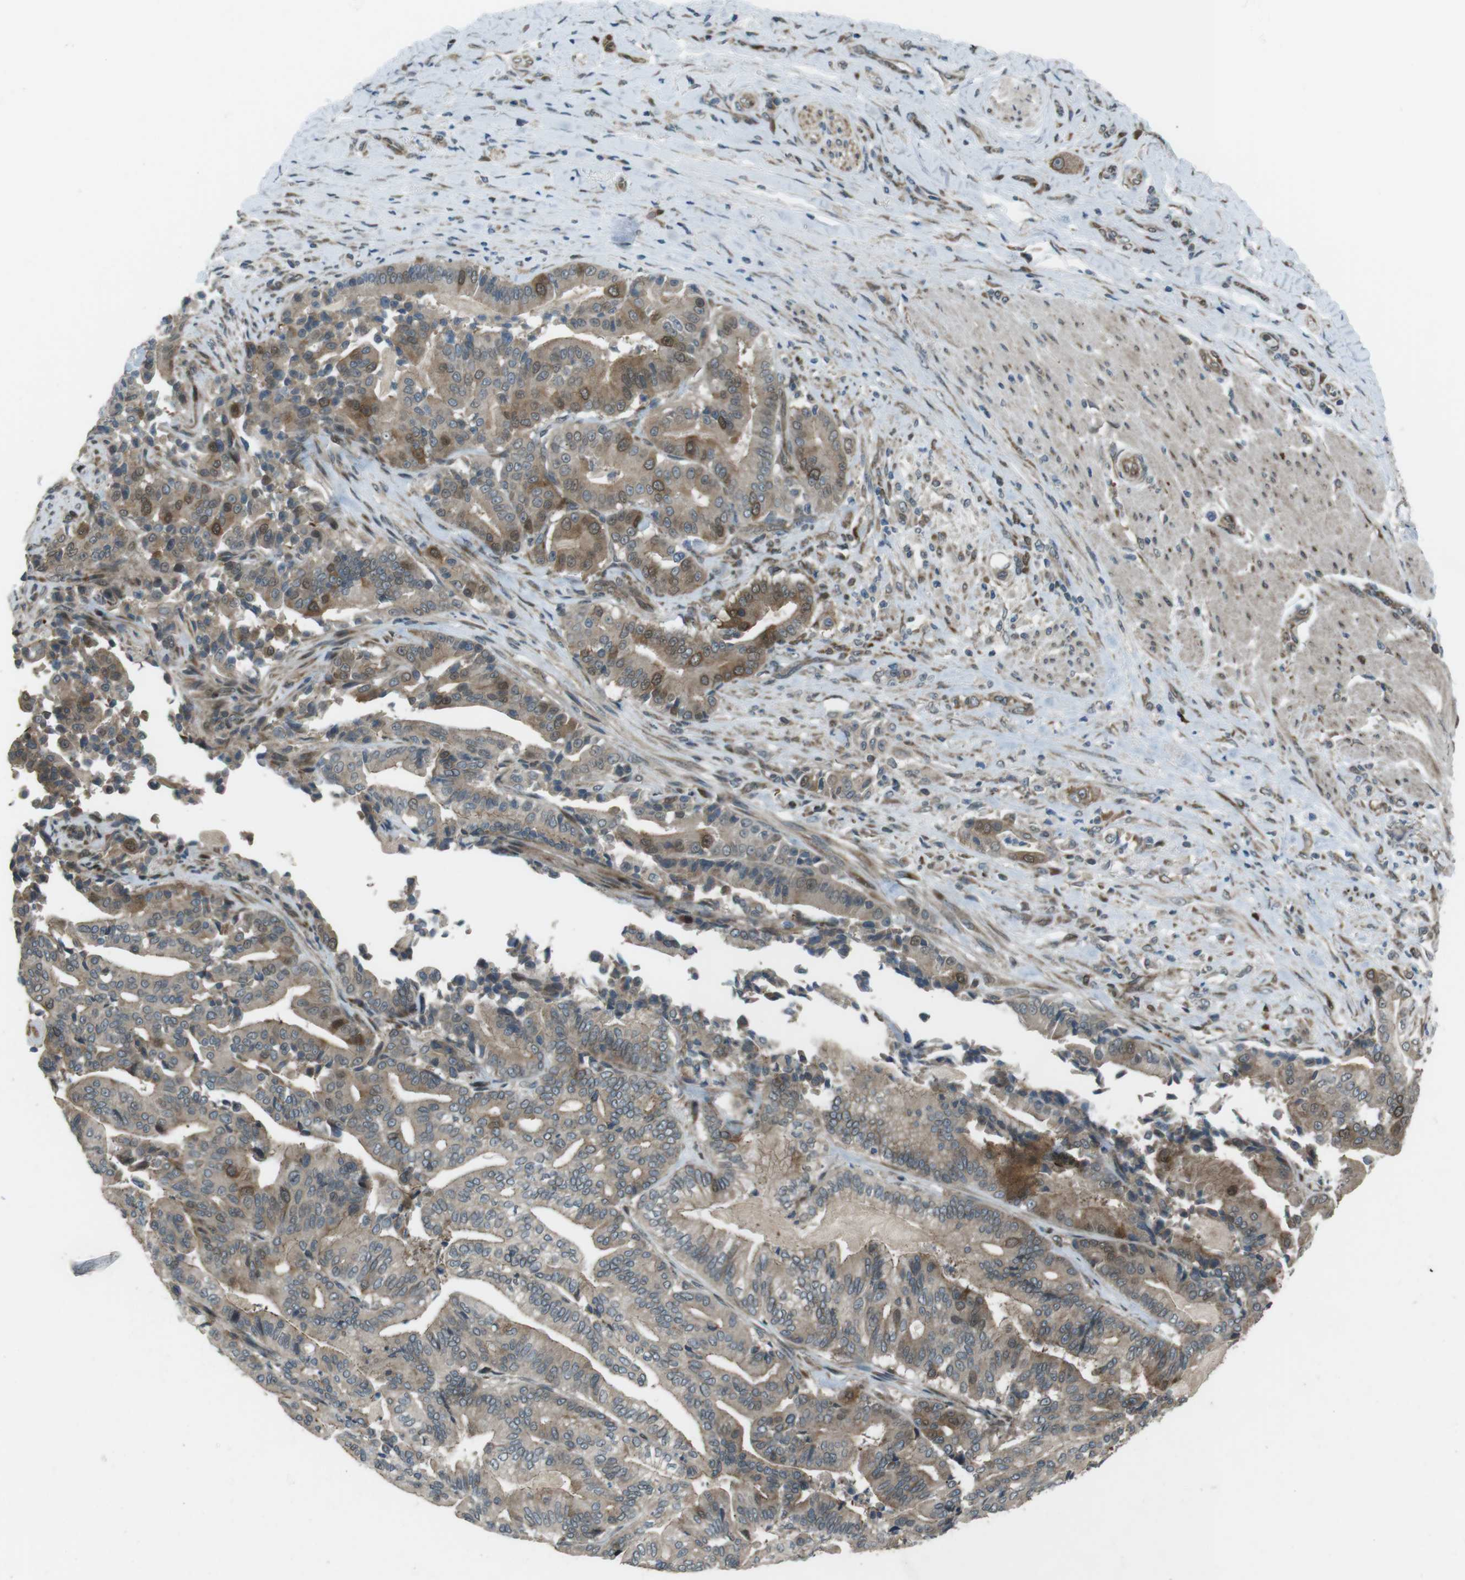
{"staining": {"intensity": "moderate", "quantity": "25%-75%", "location": "cytoplasmic/membranous"}, "tissue": "pancreatic cancer", "cell_type": "Tumor cells", "image_type": "cancer", "snomed": [{"axis": "morphology", "description": "Normal tissue, NOS"}, {"axis": "morphology", "description": "Adenocarcinoma, NOS"}, {"axis": "topography", "description": "Pancreas"}], "caption": "This micrograph reveals immunohistochemistry (IHC) staining of pancreatic adenocarcinoma, with medium moderate cytoplasmic/membranous staining in approximately 25%-75% of tumor cells.", "gene": "ZNF330", "patient": {"sex": "male", "age": 63}}